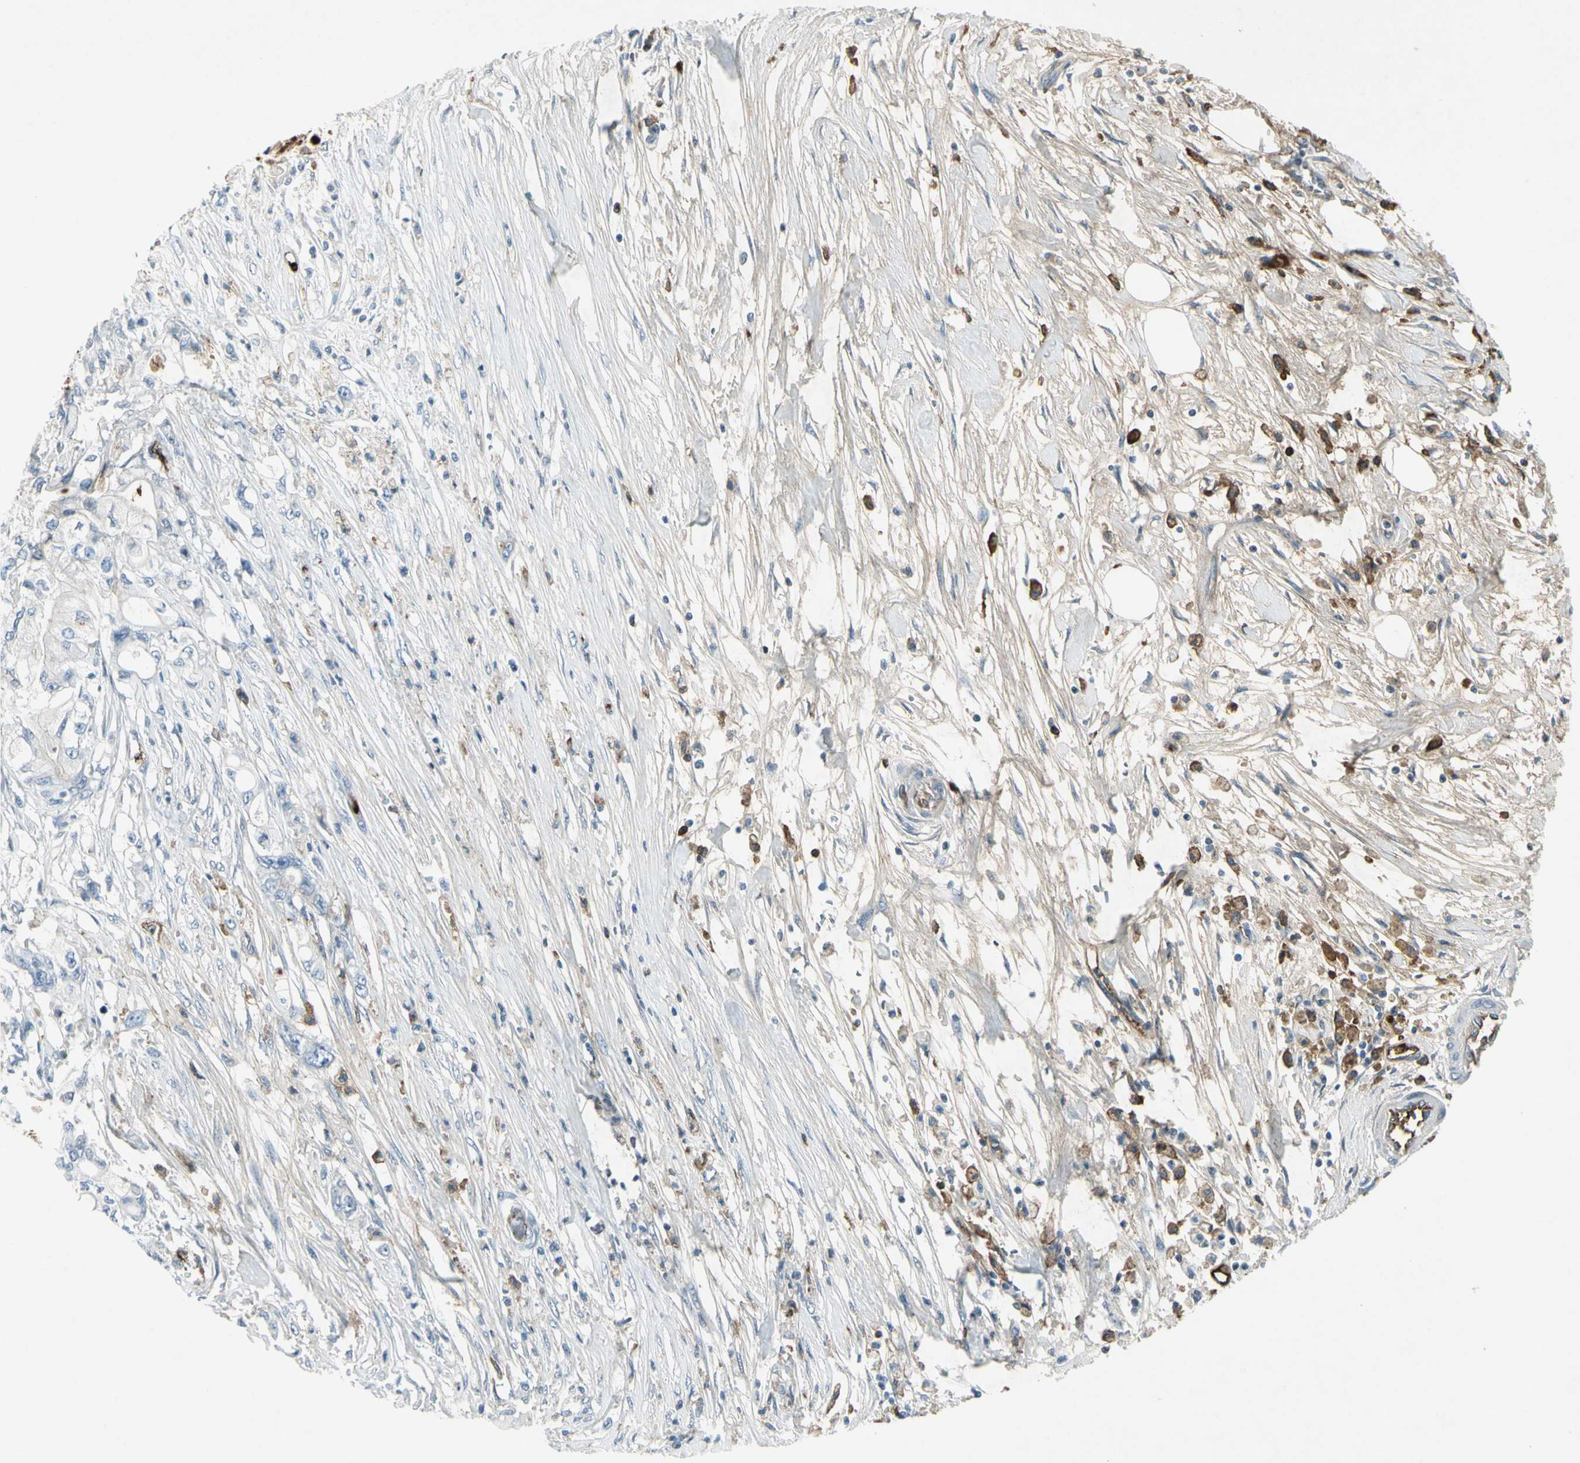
{"staining": {"intensity": "moderate", "quantity": "<25%", "location": "cytoplasmic/membranous"}, "tissue": "pancreatic cancer", "cell_type": "Tumor cells", "image_type": "cancer", "snomed": [{"axis": "morphology", "description": "Adenocarcinoma, NOS"}, {"axis": "topography", "description": "Pancreas"}], "caption": "Brown immunohistochemical staining in human pancreatic adenocarcinoma demonstrates moderate cytoplasmic/membranous positivity in about <25% of tumor cells.", "gene": "IGHM", "patient": {"sex": "male", "age": 79}}